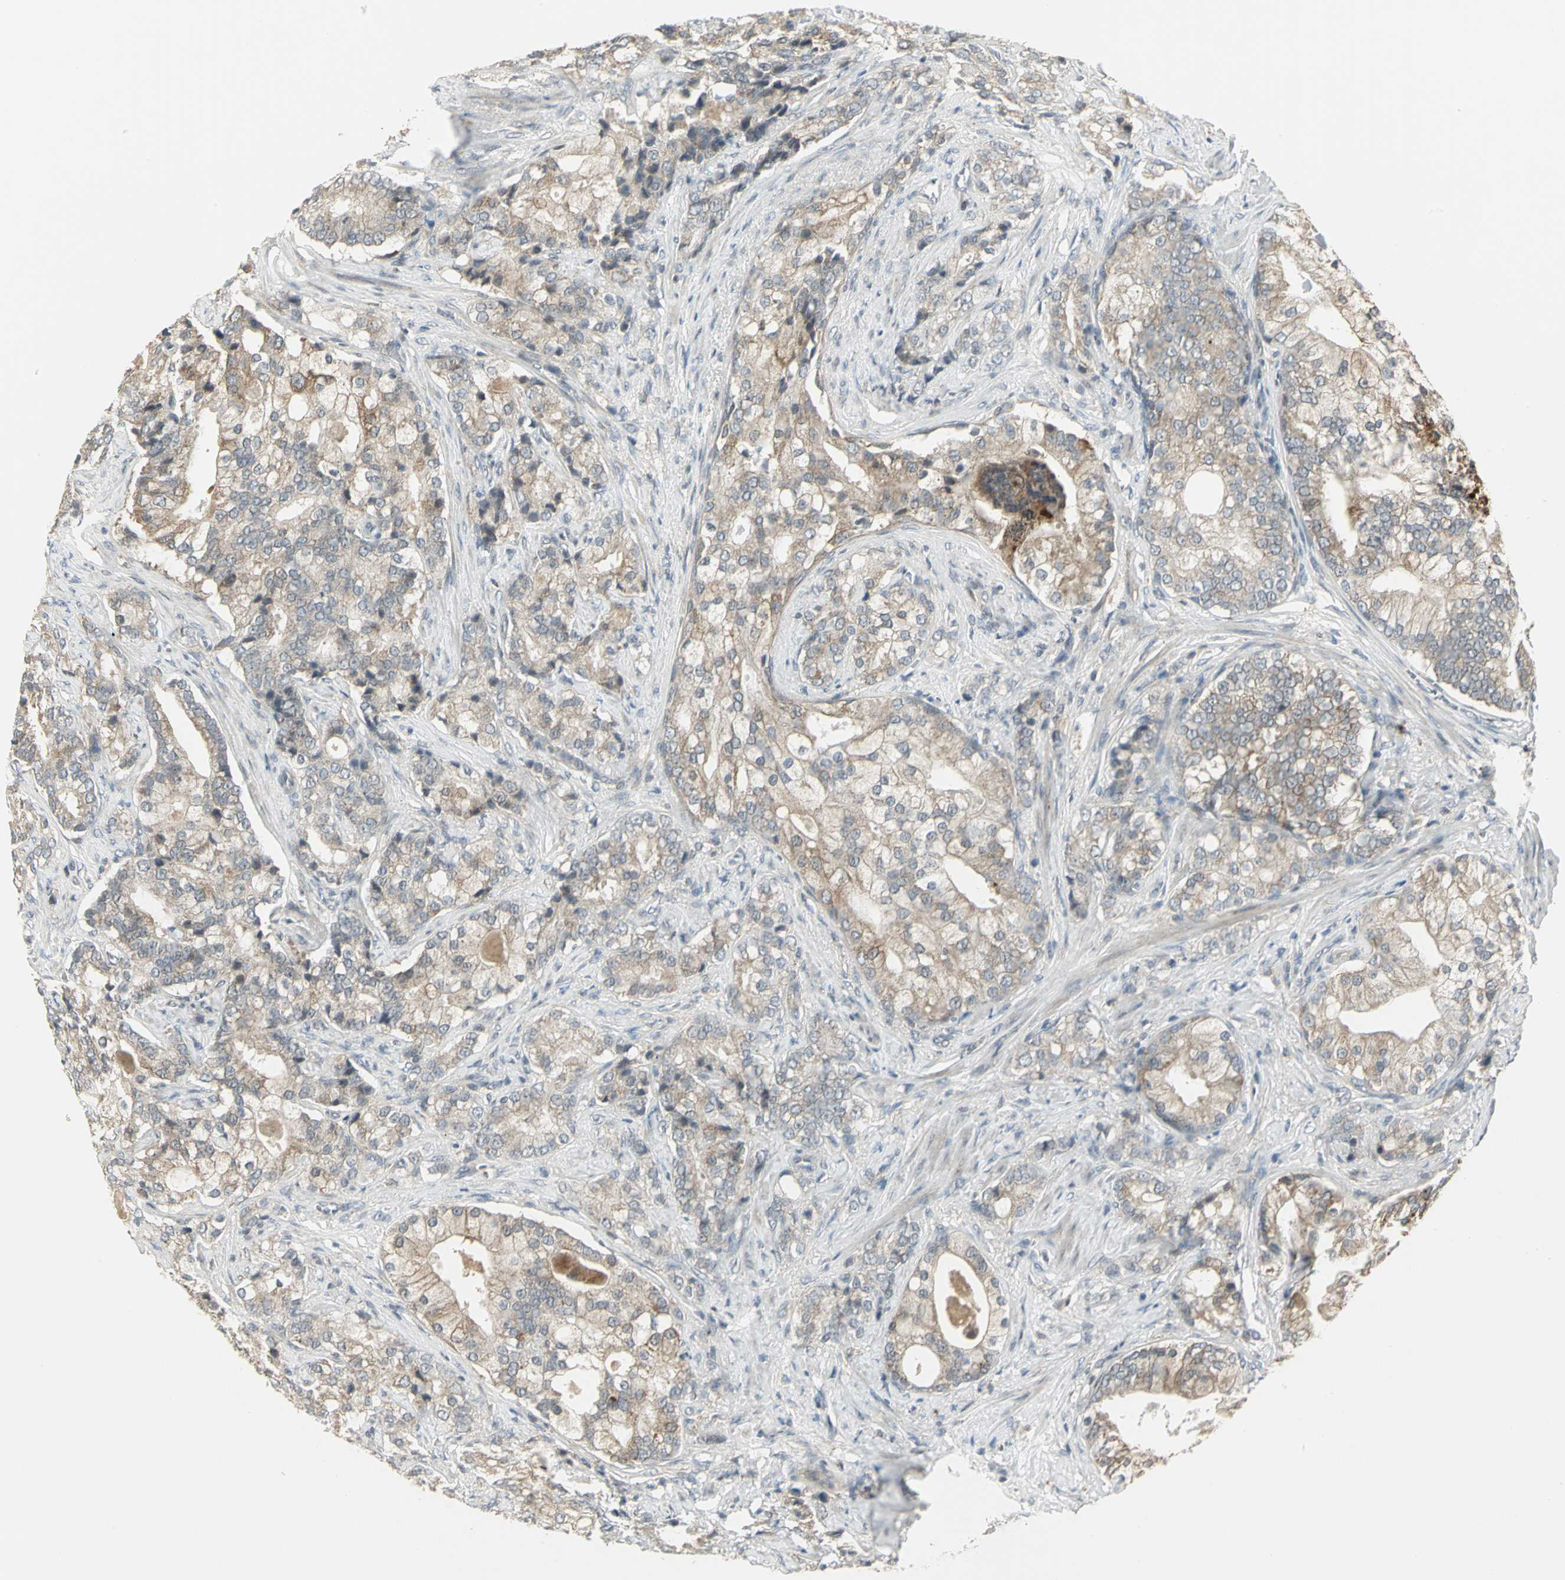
{"staining": {"intensity": "weak", "quantity": ">75%", "location": "cytoplasmic/membranous"}, "tissue": "prostate cancer", "cell_type": "Tumor cells", "image_type": "cancer", "snomed": [{"axis": "morphology", "description": "Adenocarcinoma, Low grade"}, {"axis": "topography", "description": "Prostate"}], "caption": "Immunohistochemistry (IHC) image of human prostate cancer (adenocarcinoma (low-grade)) stained for a protein (brown), which reveals low levels of weak cytoplasmic/membranous expression in approximately >75% of tumor cells.", "gene": "MAPK8IP3", "patient": {"sex": "male", "age": 58}}